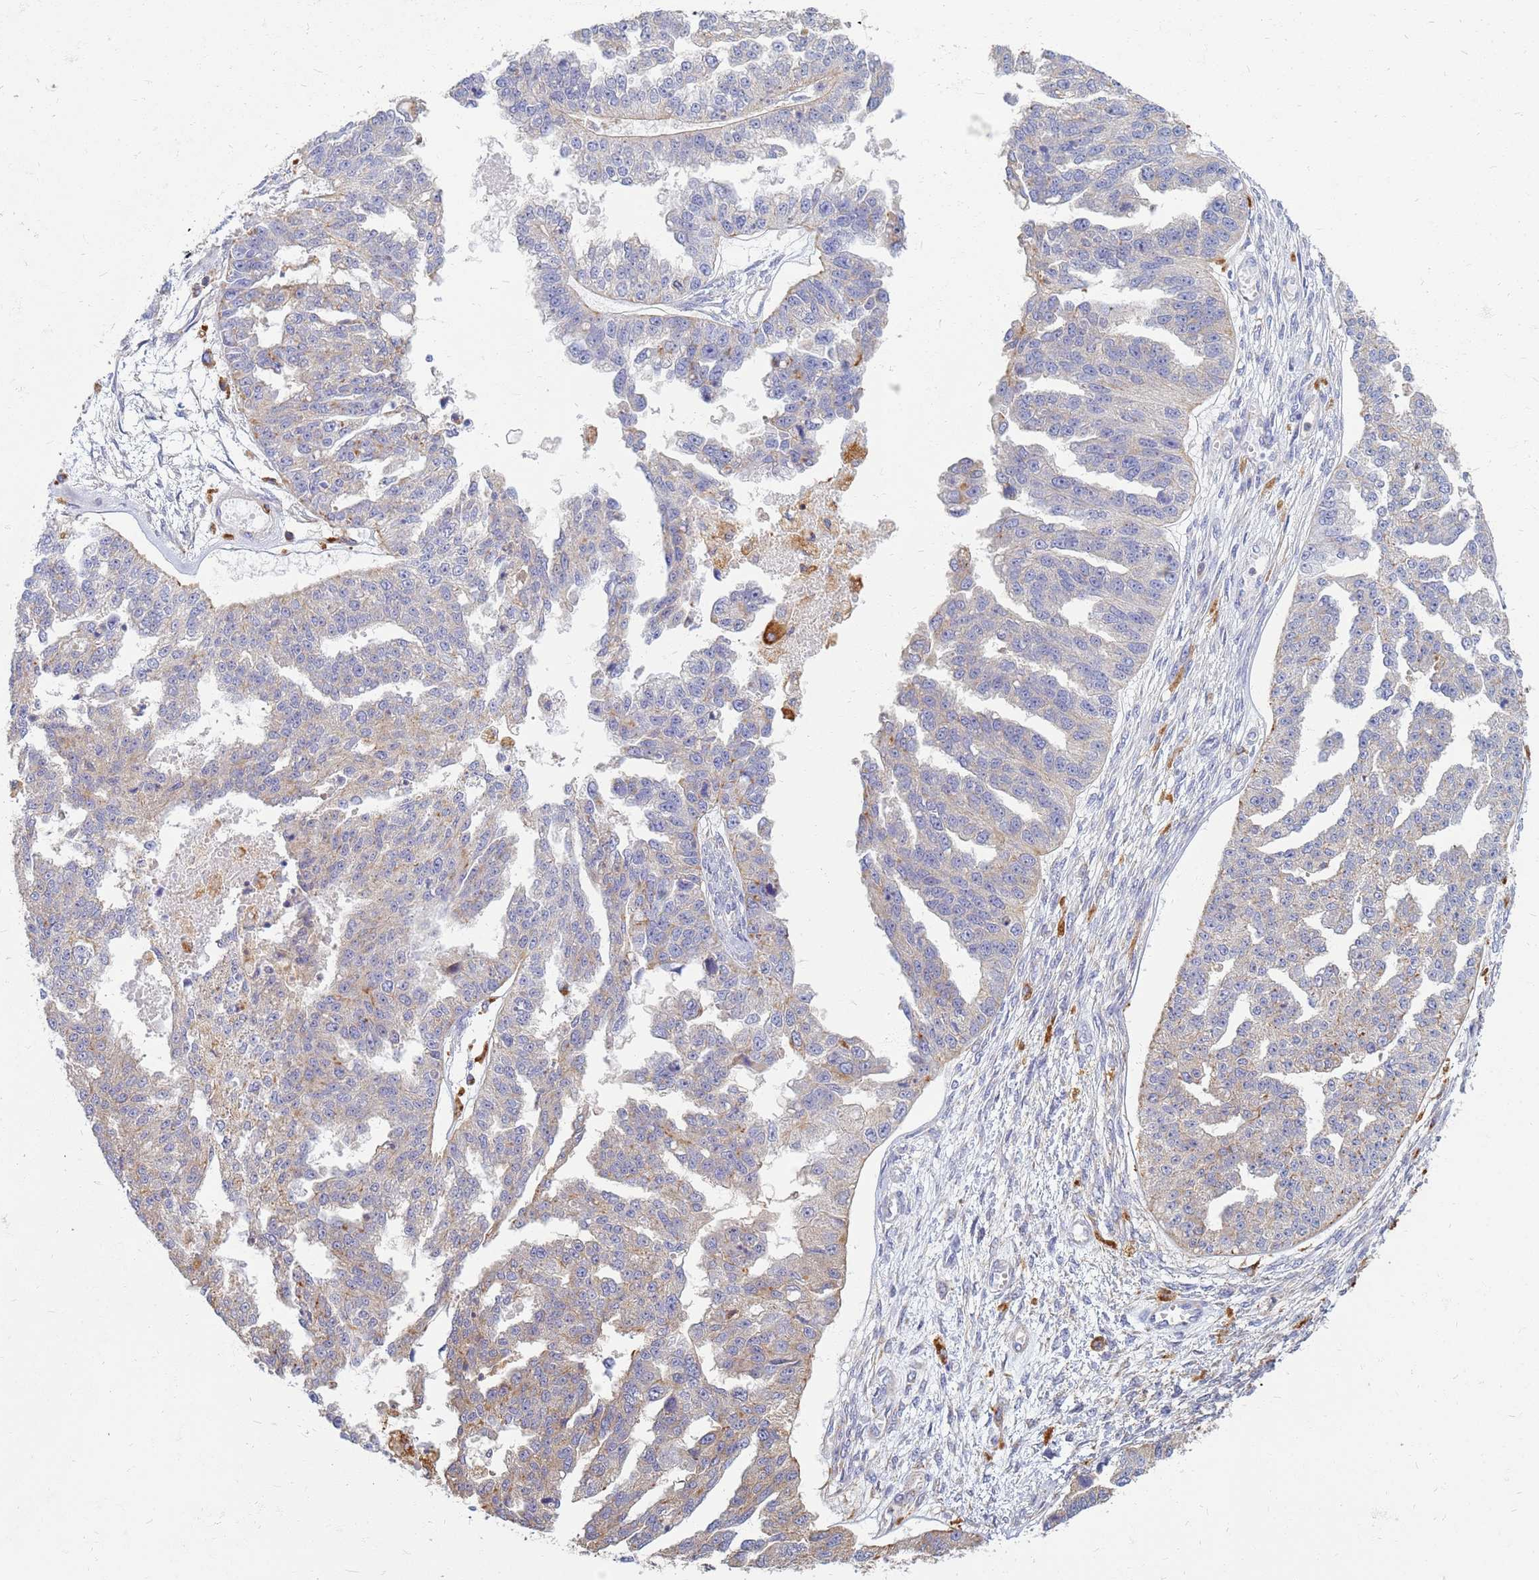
{"staining": {"intensity": "weak", "quantity": "25%-75%", "location": "cytoplasmic/membranous"}, "tissue": "ovarian cancer", "cell_type": "Tumor cells", "image_type": "cancer", "snomed": [{"axis": "morphology", "description": "Cystadenocarcinoma, serous, NOS"}, {"axis": "topography", "description": "Ovary"}], "caption": "Immunohistochemical staining of serous cystadenocarcinoma (ovarian) exhibits low levels of weak cytoplasmic/membranous staining in approximately 25%-75% of tumor cells. The staining is performed using DAB (3,3'-diaminobenzidine) brown chromogen to label protein expression. The nuclei are counter-stained blue using hematoxylin.", "gene": "ATP6V1E1", "patient": {"sex": "female", "age": 58}}